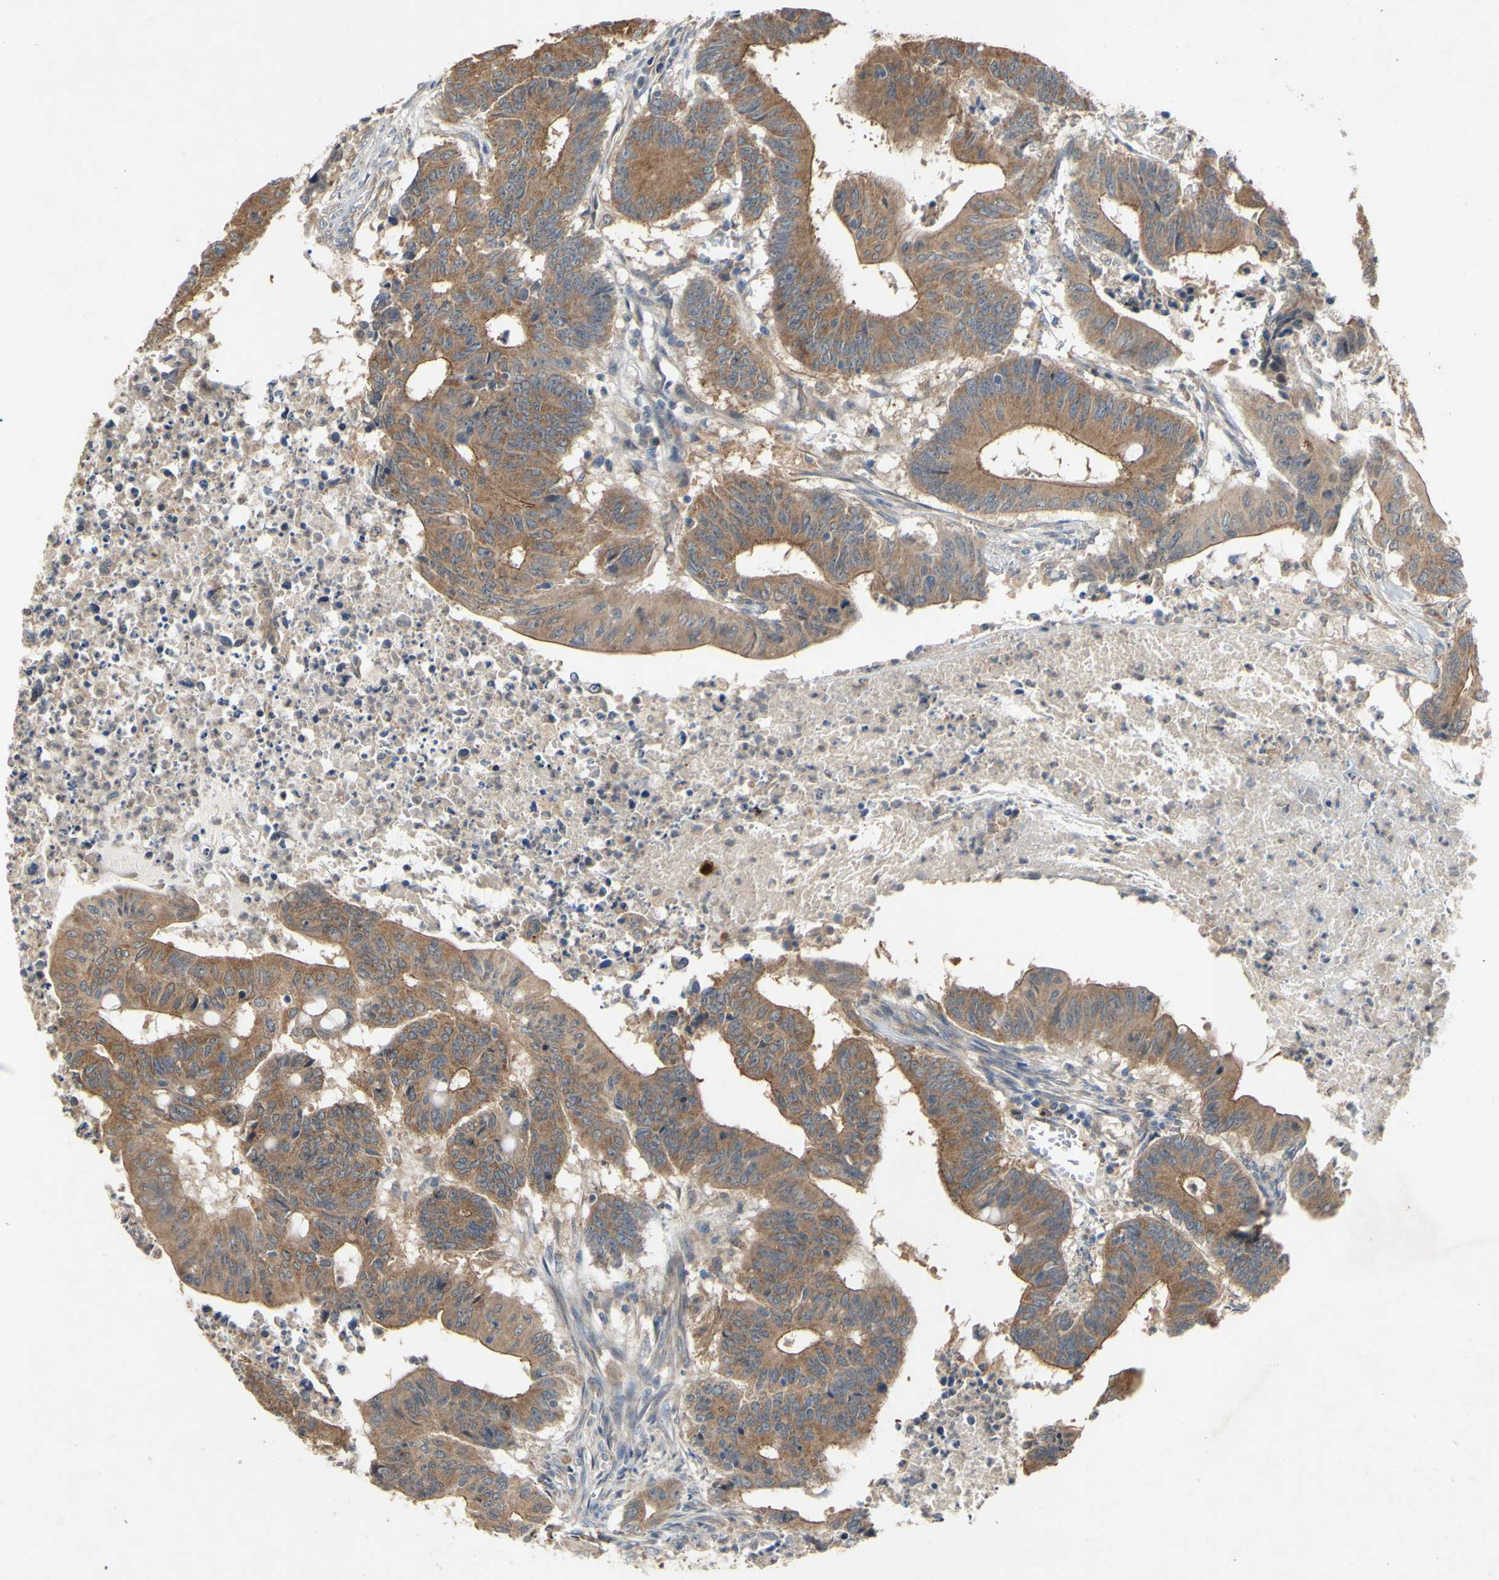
{"staining": {"intensity": "moderate", "quantity": ">75%", "location": "cytoplasmic/membranous"}, "tissue": "colorectal cancer", "cell_type": "Tumor cells", "image_type": "cancer", "snomed": [{"axis": "morphology", "description": "Adenocarcinoma, NOS"}, {"axis": "topography", "description": "Colon"}], "caption": "Immunohistochemical staining of human colorectal adenocarcinoma reveals moderate cytoplasmic/membranous protein staining in approximately >75% of tumor cells.", "gene": "PDGFB", "patient": {"sex": "male", "age": 45}}